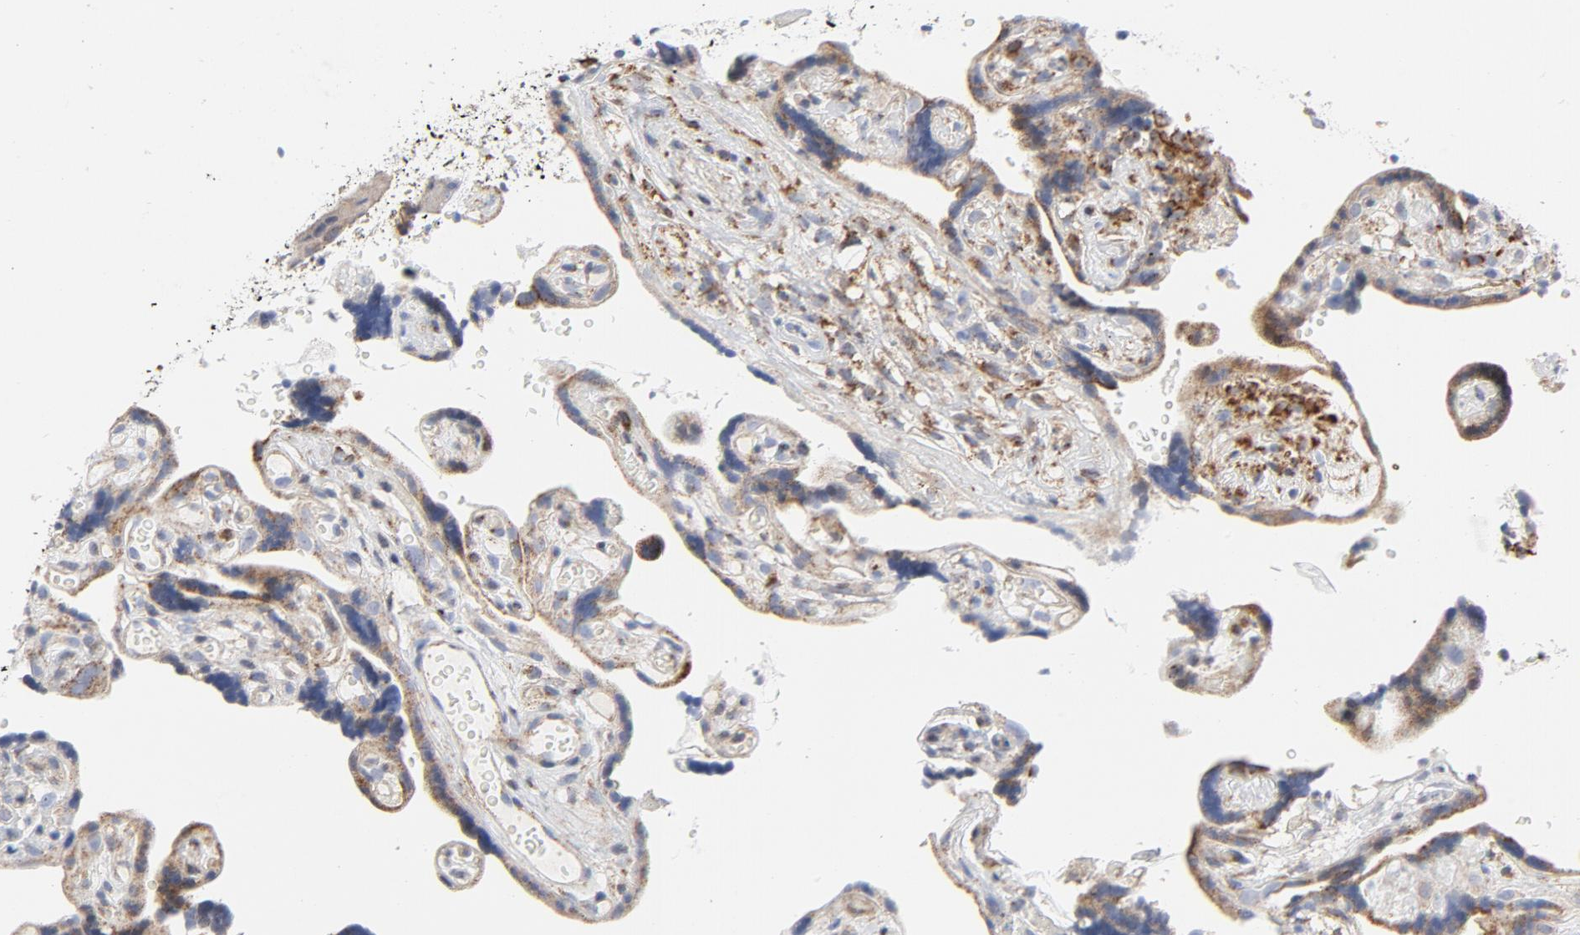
{"staining": {"intensity": "moderate", "quantity": ">75%", "location": "cytoplasmic/membranous"}, "tissue": "placenta", "cell_type": "Decidual cells", "image_type": "normal", "snomed": [{"axis": "morphology", "description": "Normal tissue, NOS"}, {"axis": "topography", "description": "Placenta"}], "caption": "High-power microscopy captured an immunohistochemistry (IHC) histopathology image of benign placenta, revealing moderate cytoplasmic/membranous expression in approximately >75% of decidual cells.", "gene": "CYCS", "patient": {"sex": "female", "age": 30}}